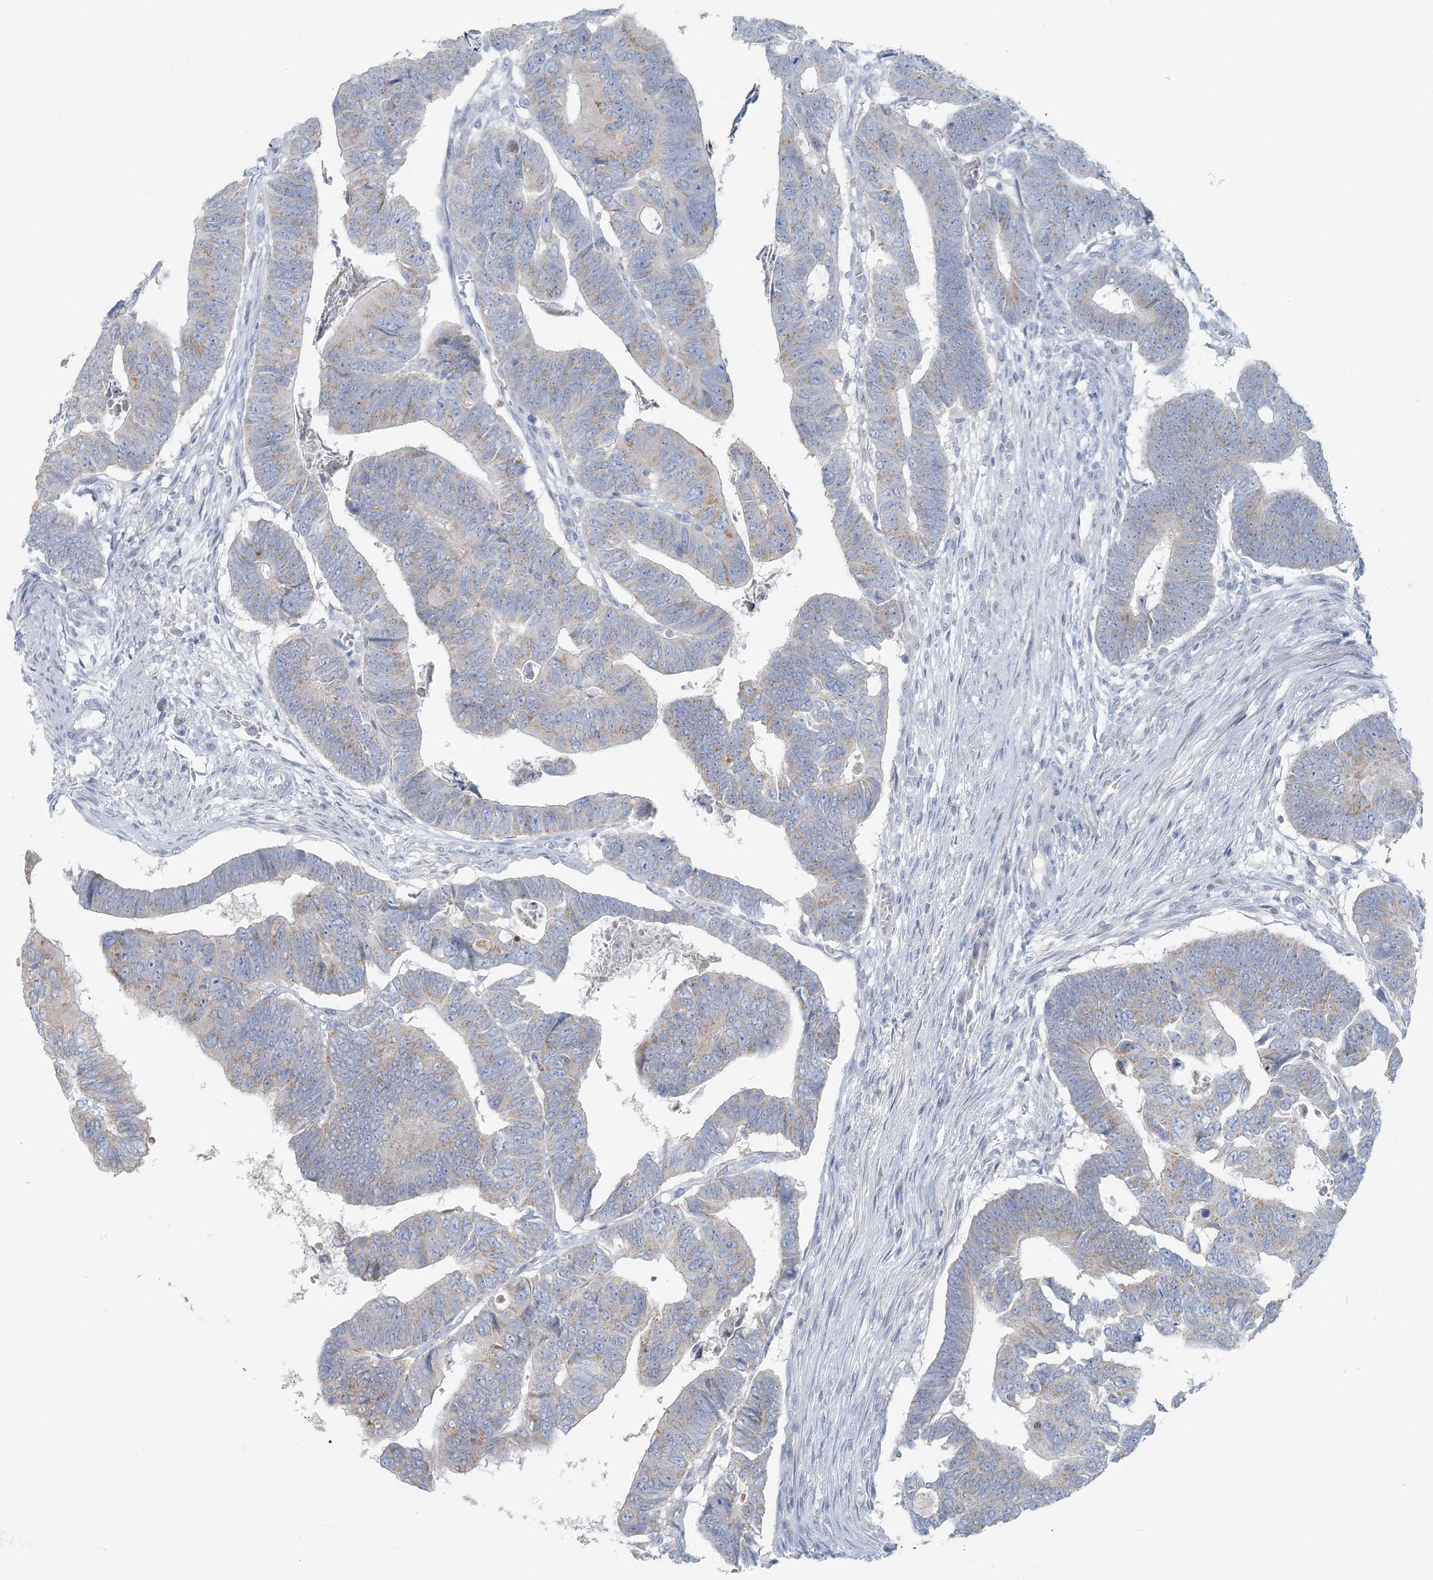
{"staining": {"intensity": "weak", "quantity": "25%-75%", "location": "cytoplasmic/membranous"}, "tissue": "colorectal cancer", "cell_type": "Tumor cells", "image_type": "cancer", "snomed": [{"axis": "morphology", "description": "Adenocarcinoma, NOS"}, {"axis": "topography", "description": "Rectum"}], "caption": "Adenocarcinoma (colorectal) stained with a brown dye exhibits weak cytoplasmic/membranous positive positivity in approximately 25%-75% of tumor cells.", "gene": "SCML1", "patient": {"sex": "female", "age": 65}}